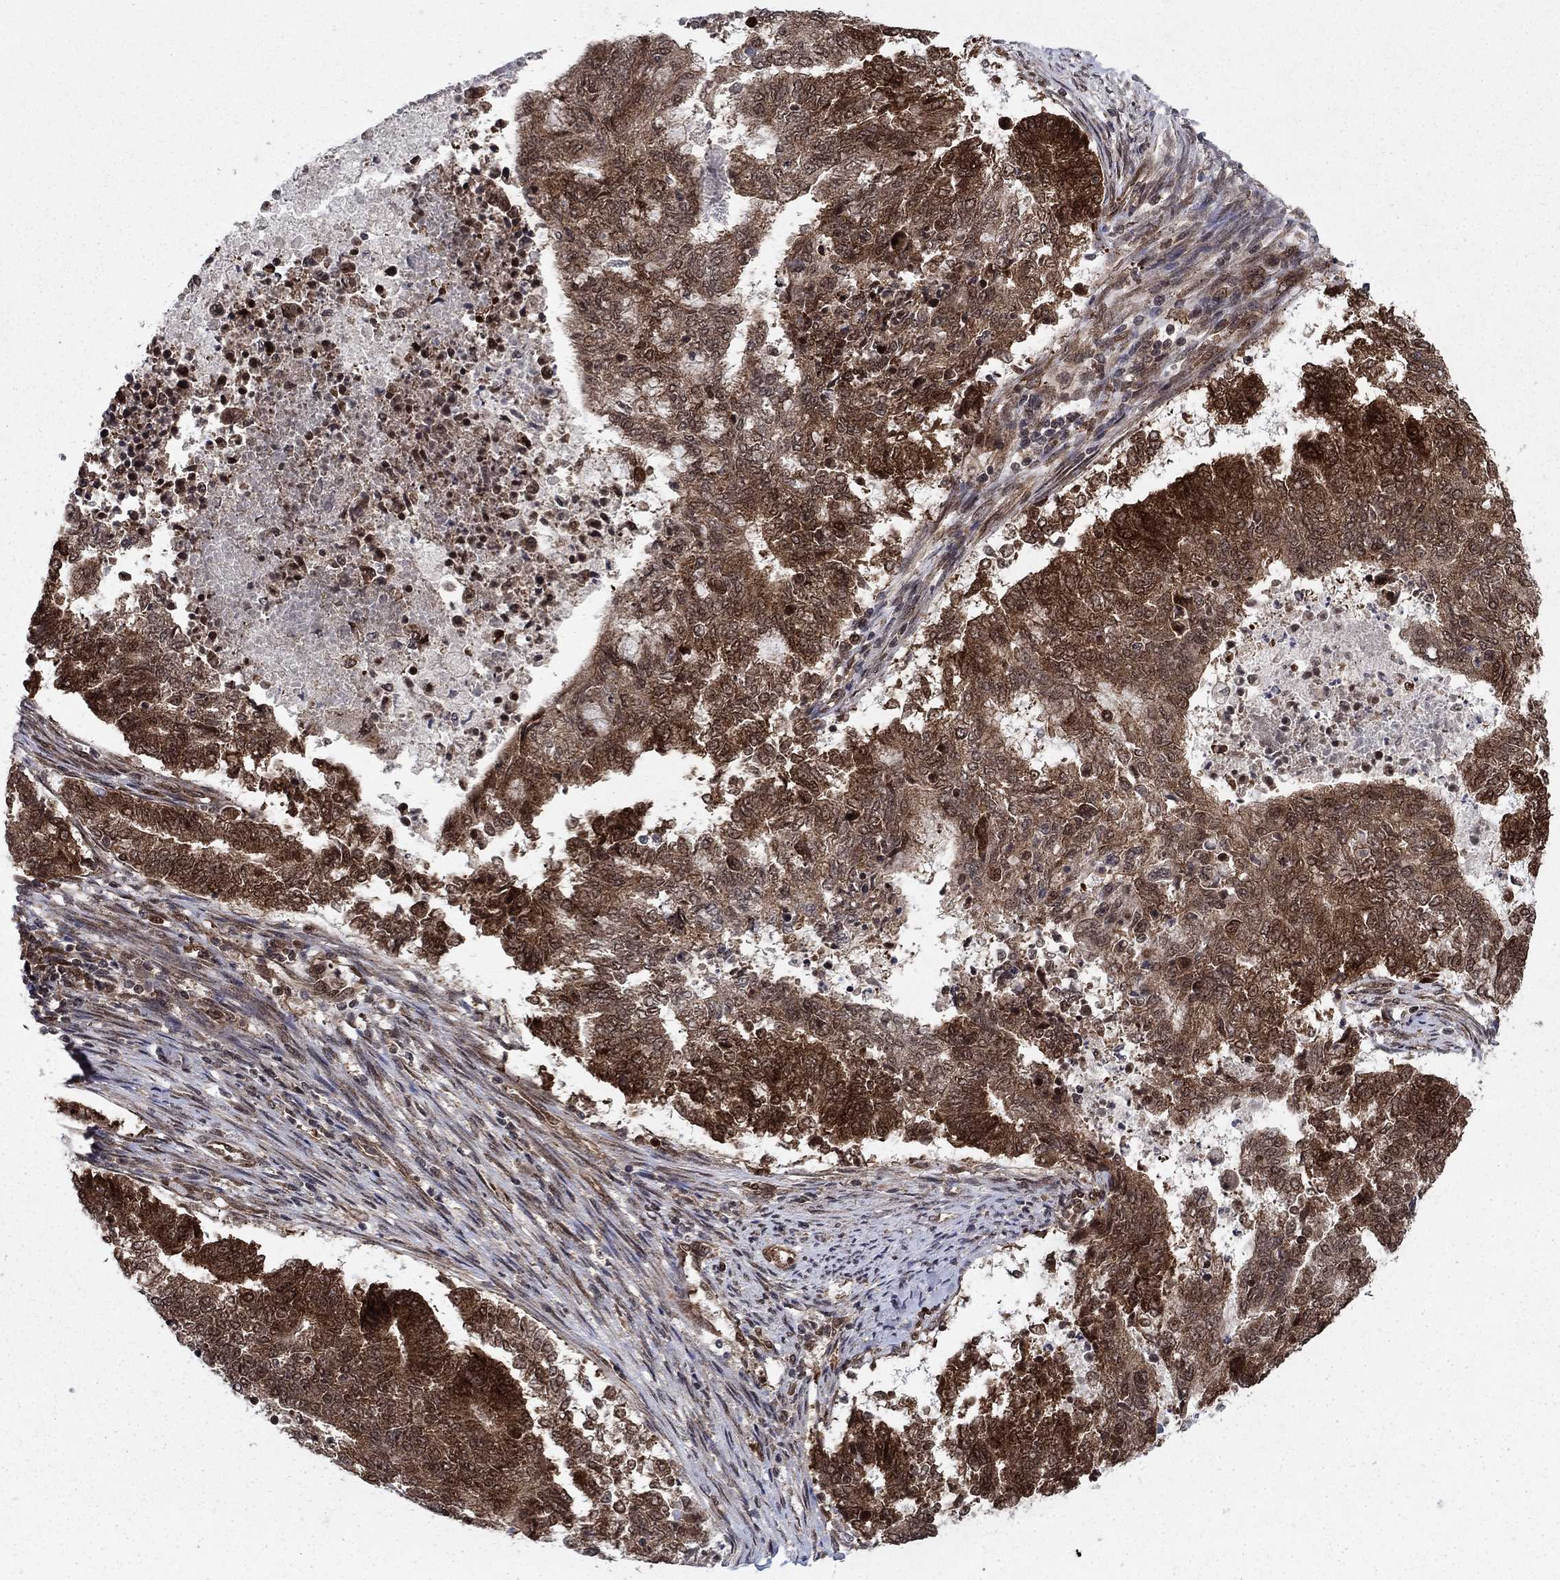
{"staining": {"intensity": "strong", "quantity": "25%-75%", "location": "cytoplasmic/membranous"}, "tissue": "endometrial cancer", "cell_type": "Tumor cells", "image_type": "cancer", "snomed": [{"axis": "morphology", "description": "Adenocarcinoma, NOS"}, {"axis": "topography", "description": "Endometrium"}], "caption": "Protein staining by immunohistochemistry shows strong cytoplasmic/membranous positivity in approximately 25%-75% of tumor cells in endometrial cancer.", "gene": "DNAJA1", "patient": {"sex": "female", "age": 65}}